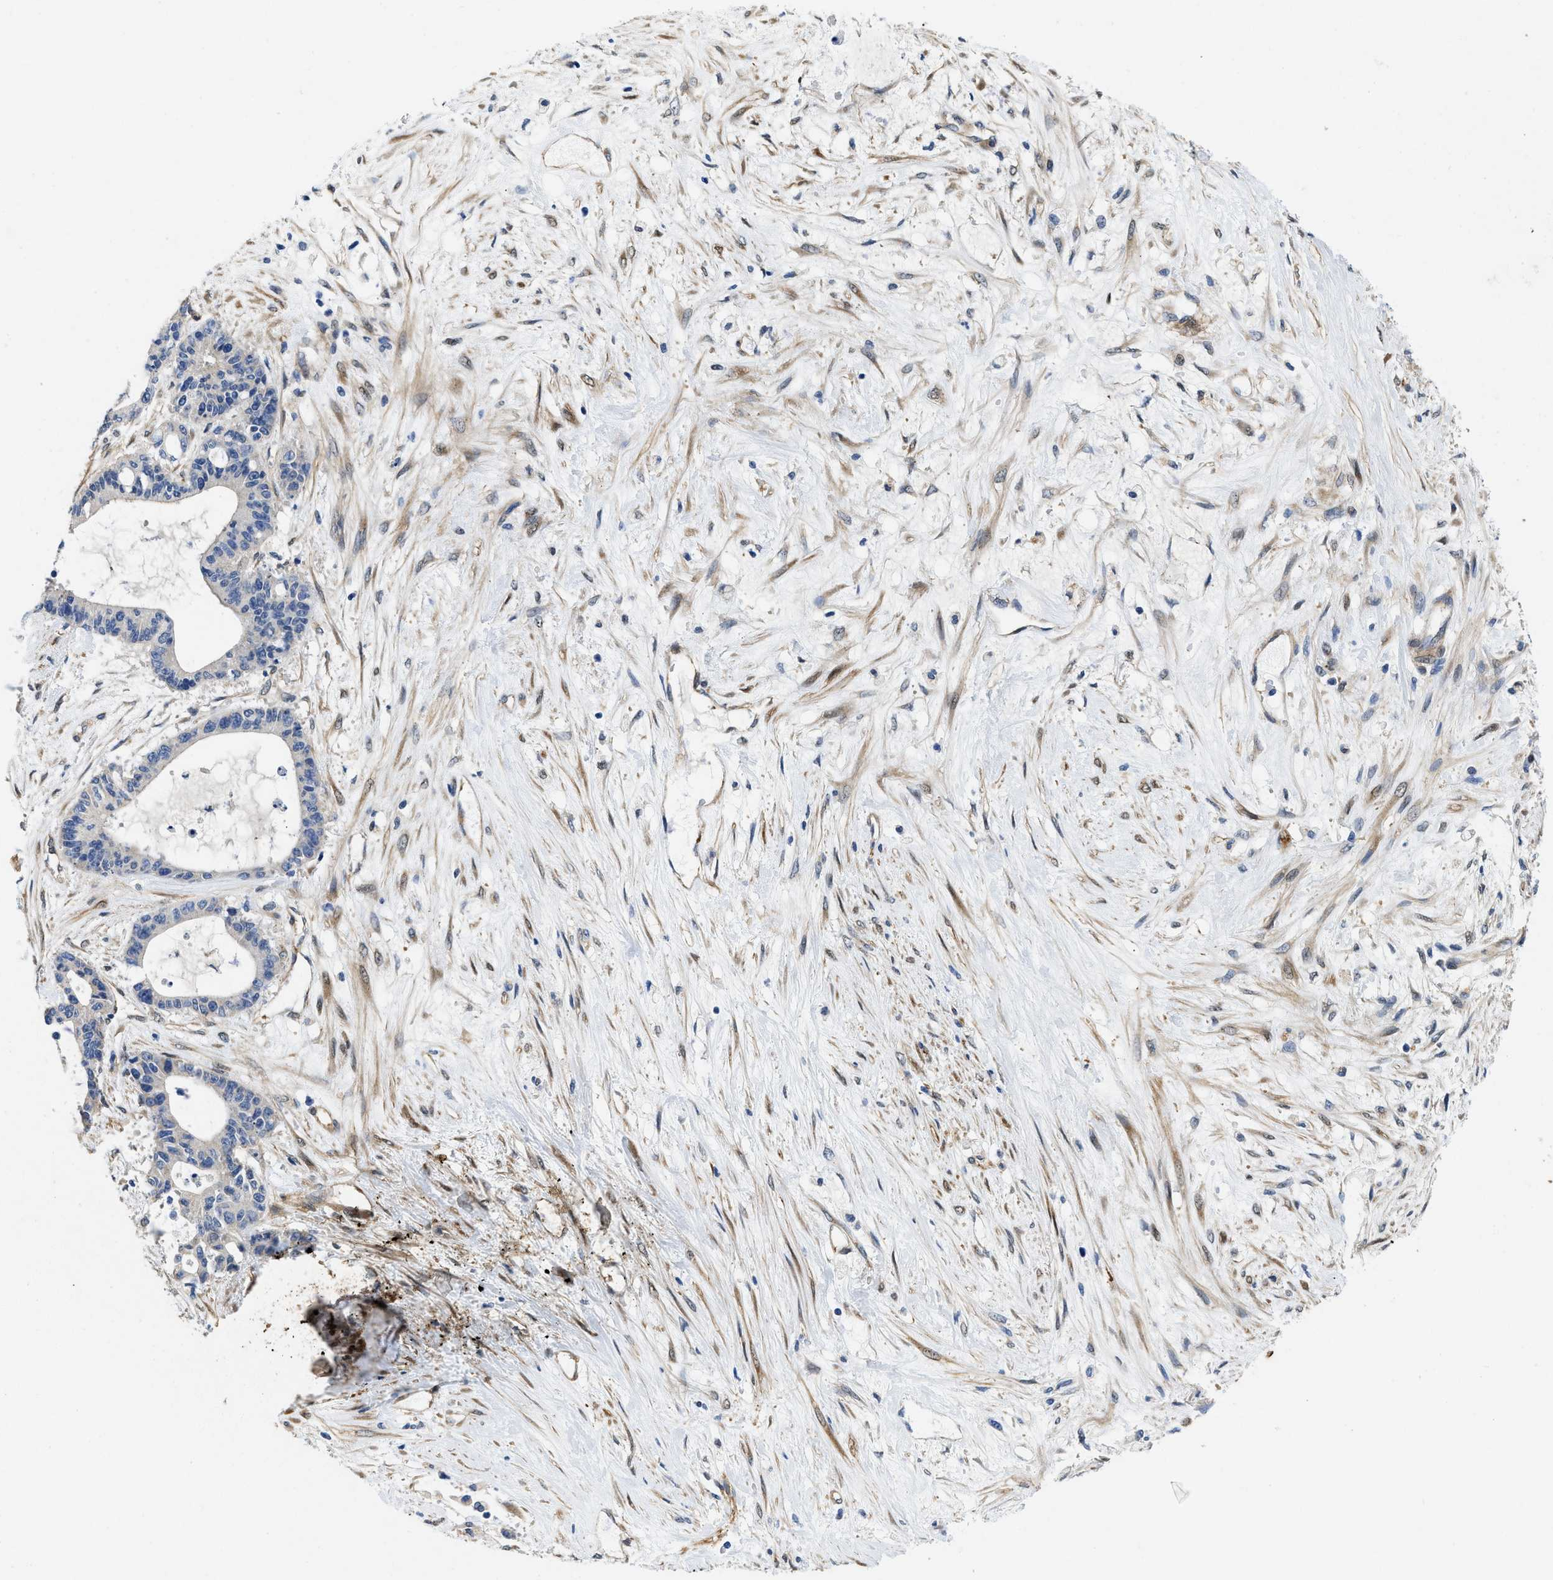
{"staining": {"intensity": "negative", "quantity": "none", "location": "none"}, "tissue": "liver cancer", "cell_type": "Tumor cells", "image_type": "cancer", "snomed": [{"axis": "morphology", "description": "Cholangiocarcinoma"}, {"axis": "topography", "description": "Liver"}], "caption": "Immunohistochemical staining of human cholangiocarcinoma (liver) demonstrates no significant positivity in tumor cells.", "gene": "RAPH1", "patient": {"sex": "female", "age": 73}}